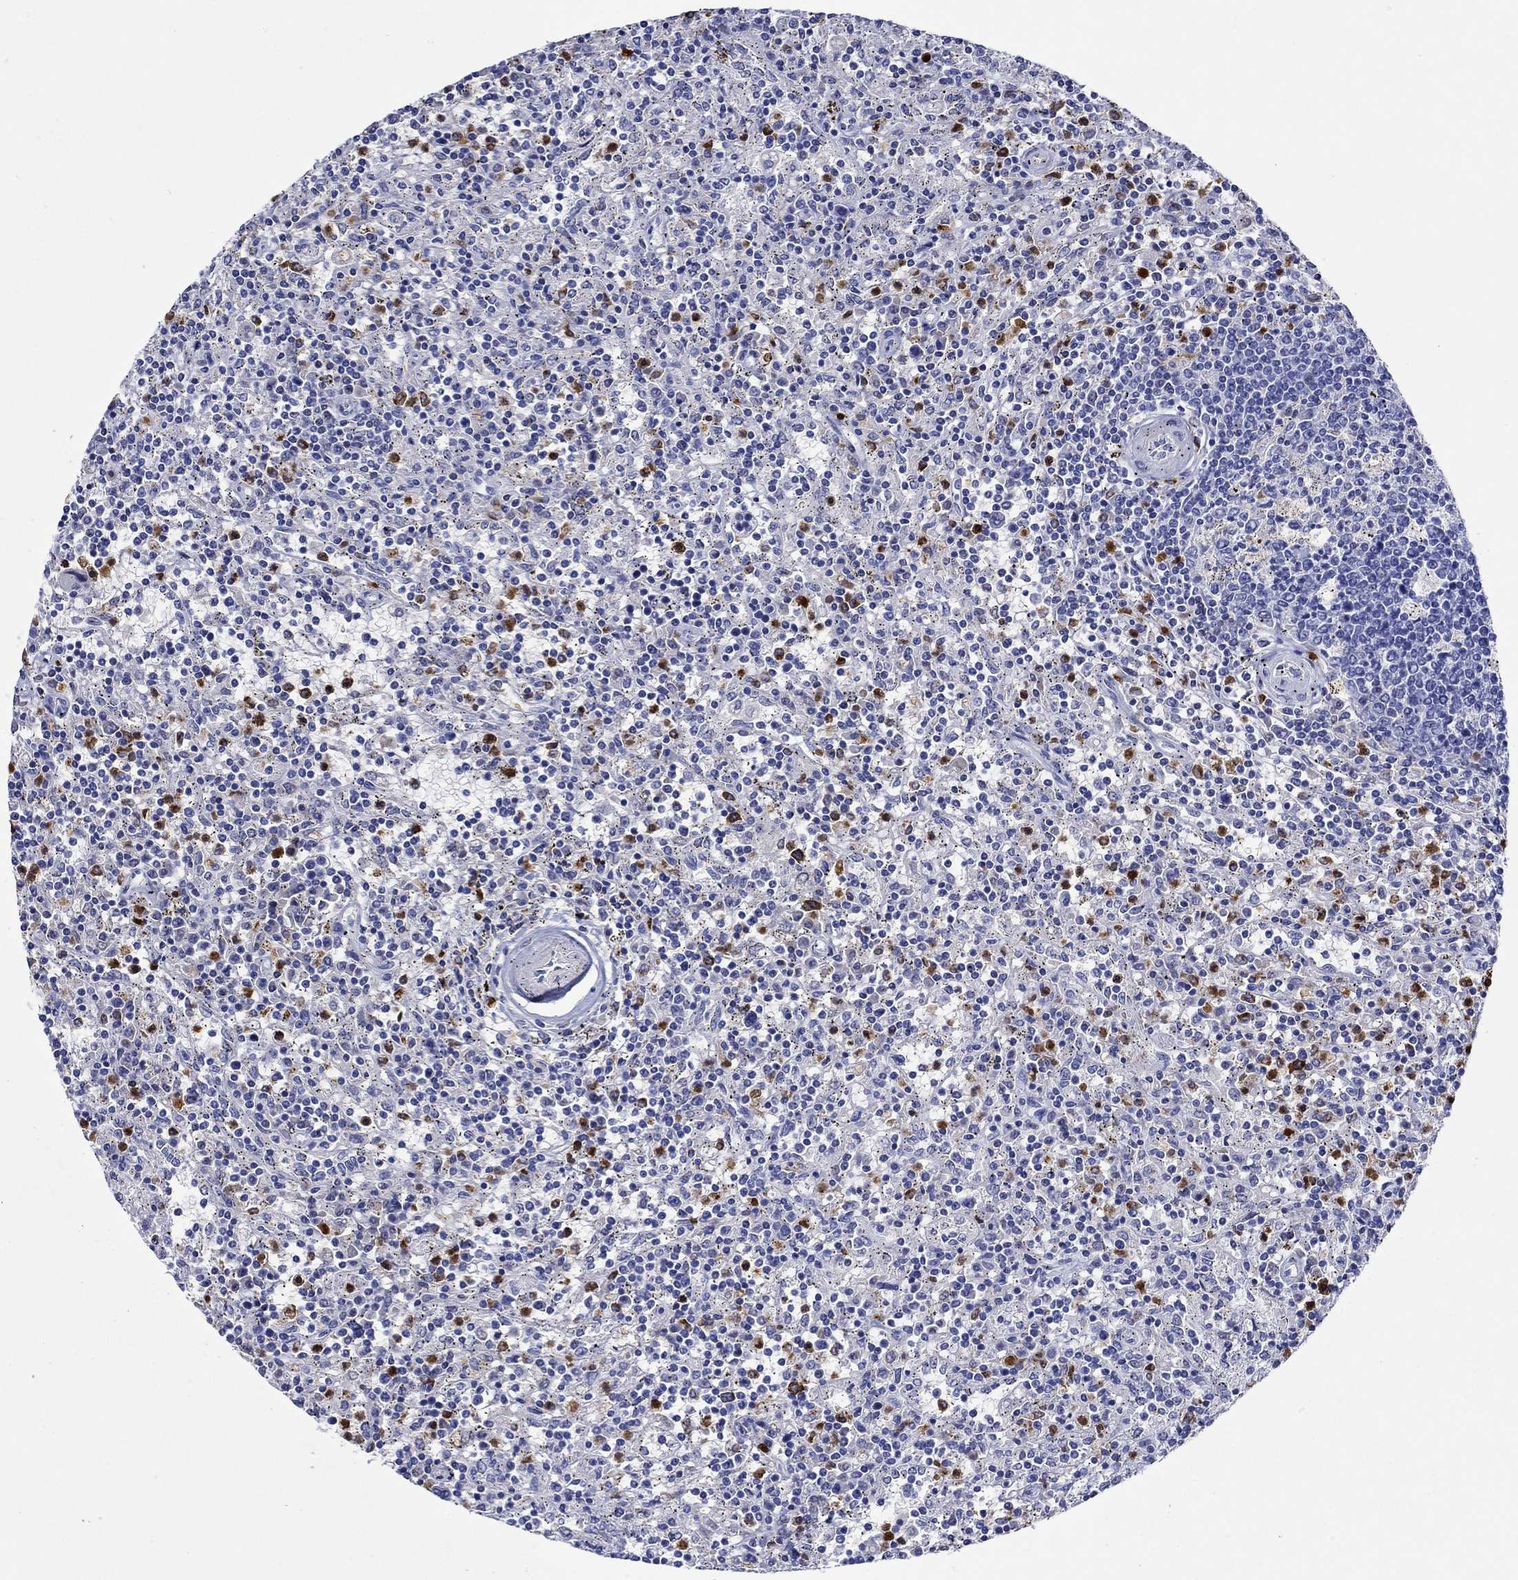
{"staining": {"intensity": "strong", "quantity": "25%-75%", "location": "cytoplasmic/membranous,nuclear"}, "tissue": "lymphoma", "cell_type": "Tumor cells", "image_type": "cancer", "snomed": [{"axis": "morphology", "description": "Malignant lymphoma, non-Hodgkin's type, Low grade"}, {"axis": "topography", "description": "Spleen"}], "caption": "Human lymphoma stained with a protein marker reveals strong staining in tumor cells.", "gene": "EPX", "patient": {"sex": "male", "age": 62}}